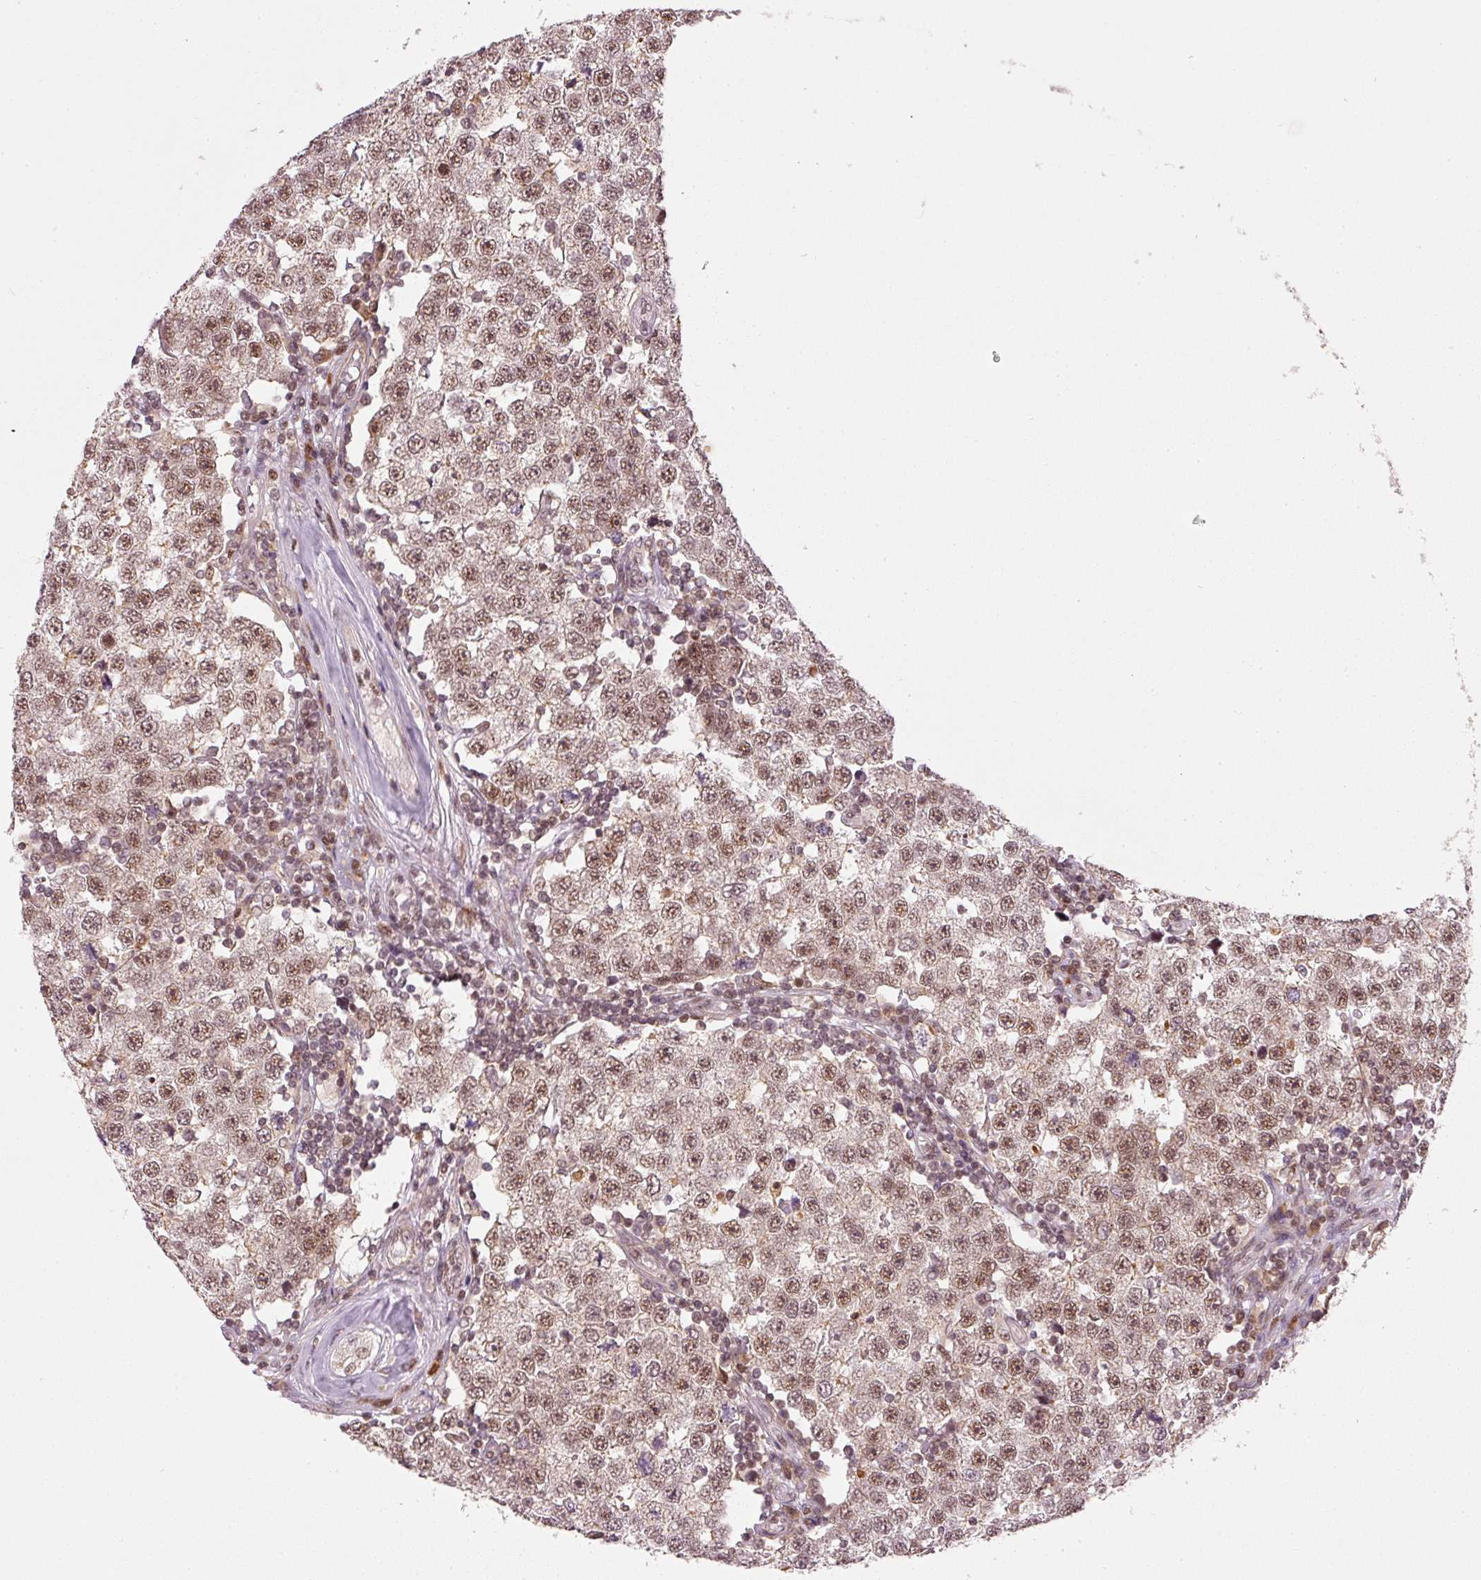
{"staining": {"intensity": "moderate", "quantity": ">75%", "location": "nuclear"}, "tissue": "testis cancer", "cell_type": "Tumor cells", "image_type": "cancer", "snomed": [{"axis": "morphology", "description": "Seminoma, NOS"}, {"axis": "topography", "description": "Testis"}], "caption": "Testis cancer (seminoma) was stained to show a protein in brown. There is medium levels of moderate nuclear expression in approximately >75% of tumor cells. The protein of interest is stained brown, and the nuclei are stained in blue (DAB IHC with brightfield microscopy, high magnification).", "gene": "THOC6", "patient": {"sex": "male", "age": 34}}